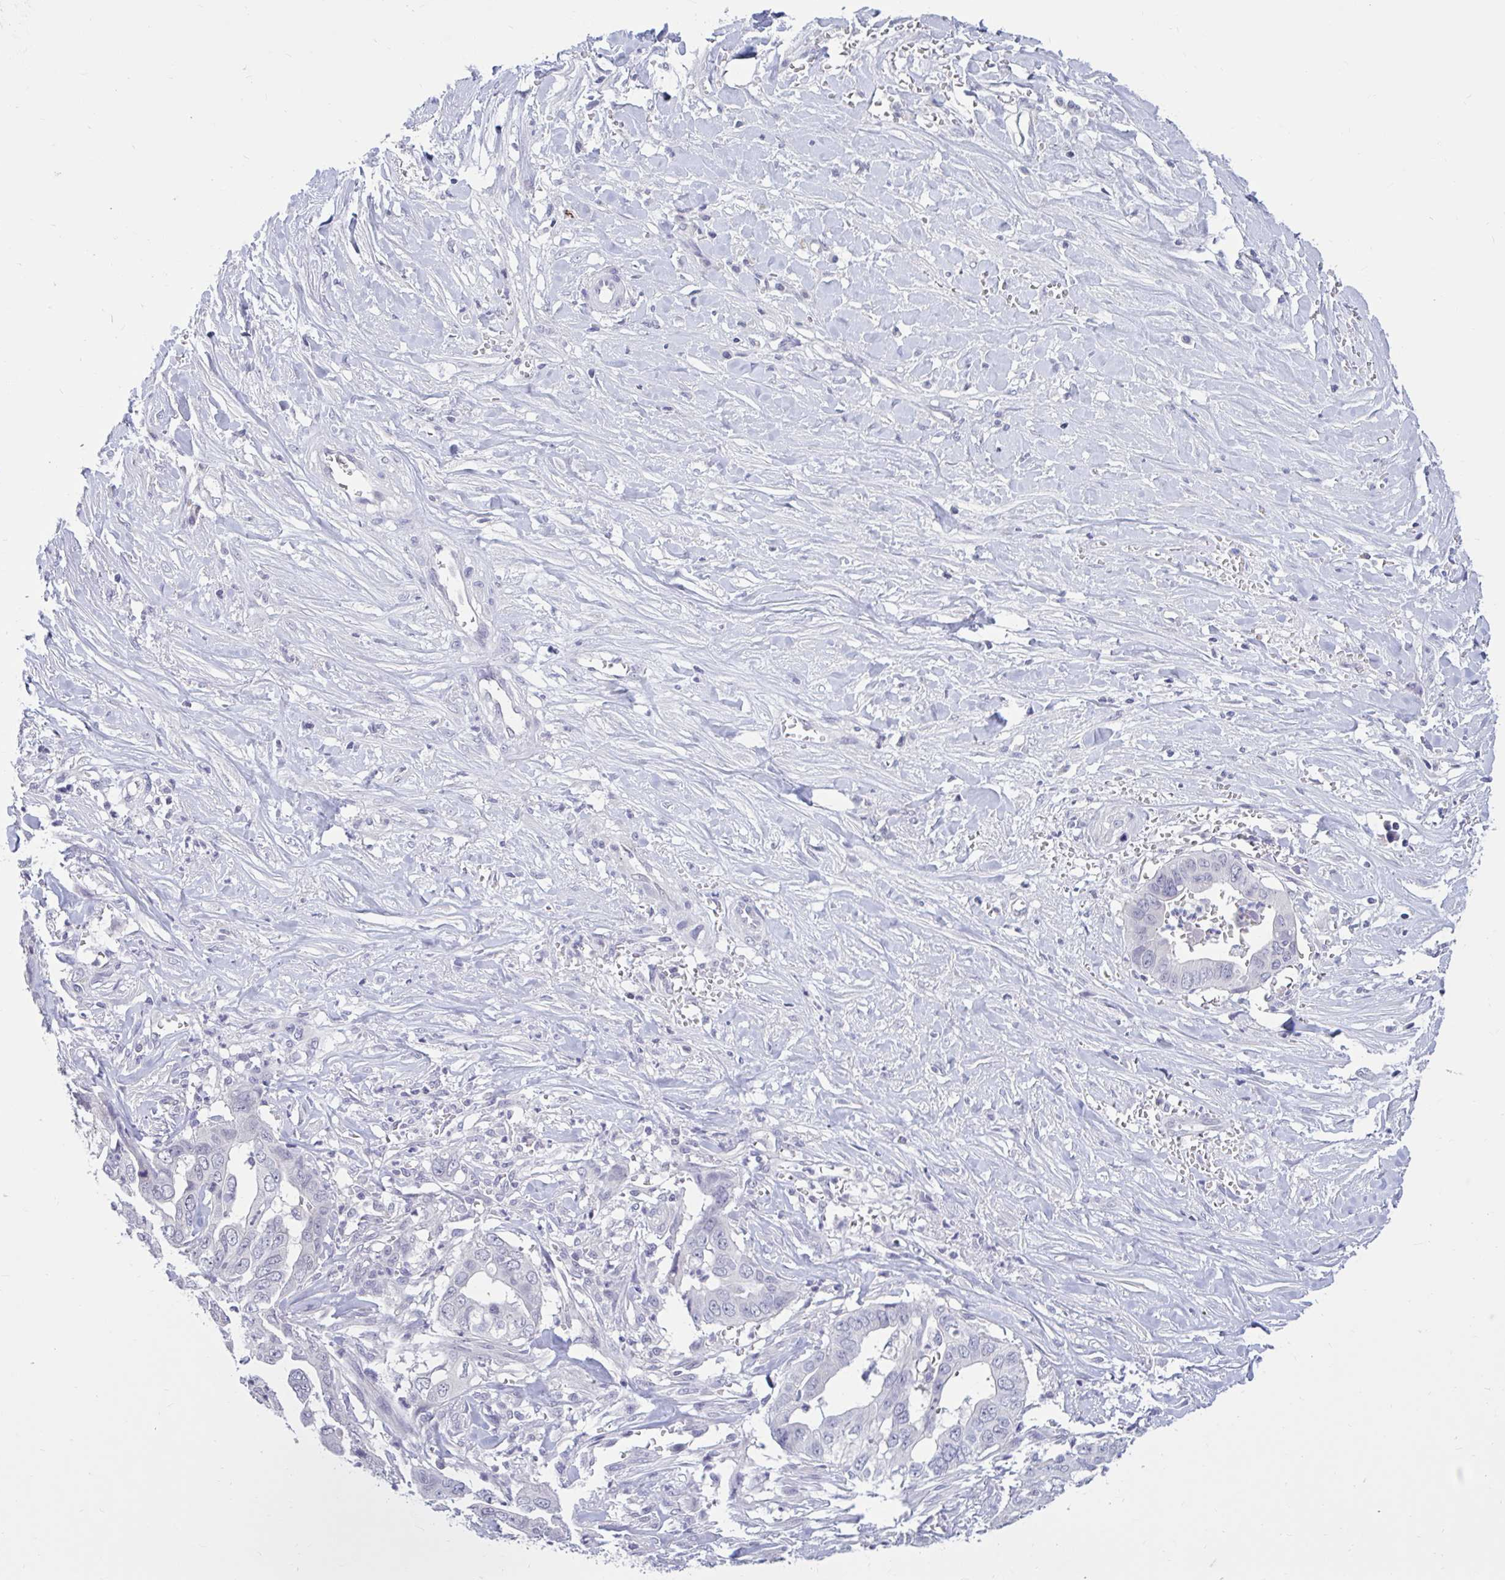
{"staining": {"intensity": "negative", "quantity": "none", "location": "none"}, "tissue": "liver cancer", "cell_type": "Tumor cells", "image_type": "cancer", "snomed": [{"axis": "morphology", "description": "Cholangiocarcinoma"}, {"axis": "topography", "description": "Liver"}], "caption": "IHC of human cholangiocarcinoma (liver) displays no positivity in tumor cells. The staining was performed using DAB to visualize the protein expression in brown, while the nuclei were stained in blue with hematoxylin (Magnification: 20x).", "gene": "ARPP19", "patient": {"sex": "female", "age": 79}}